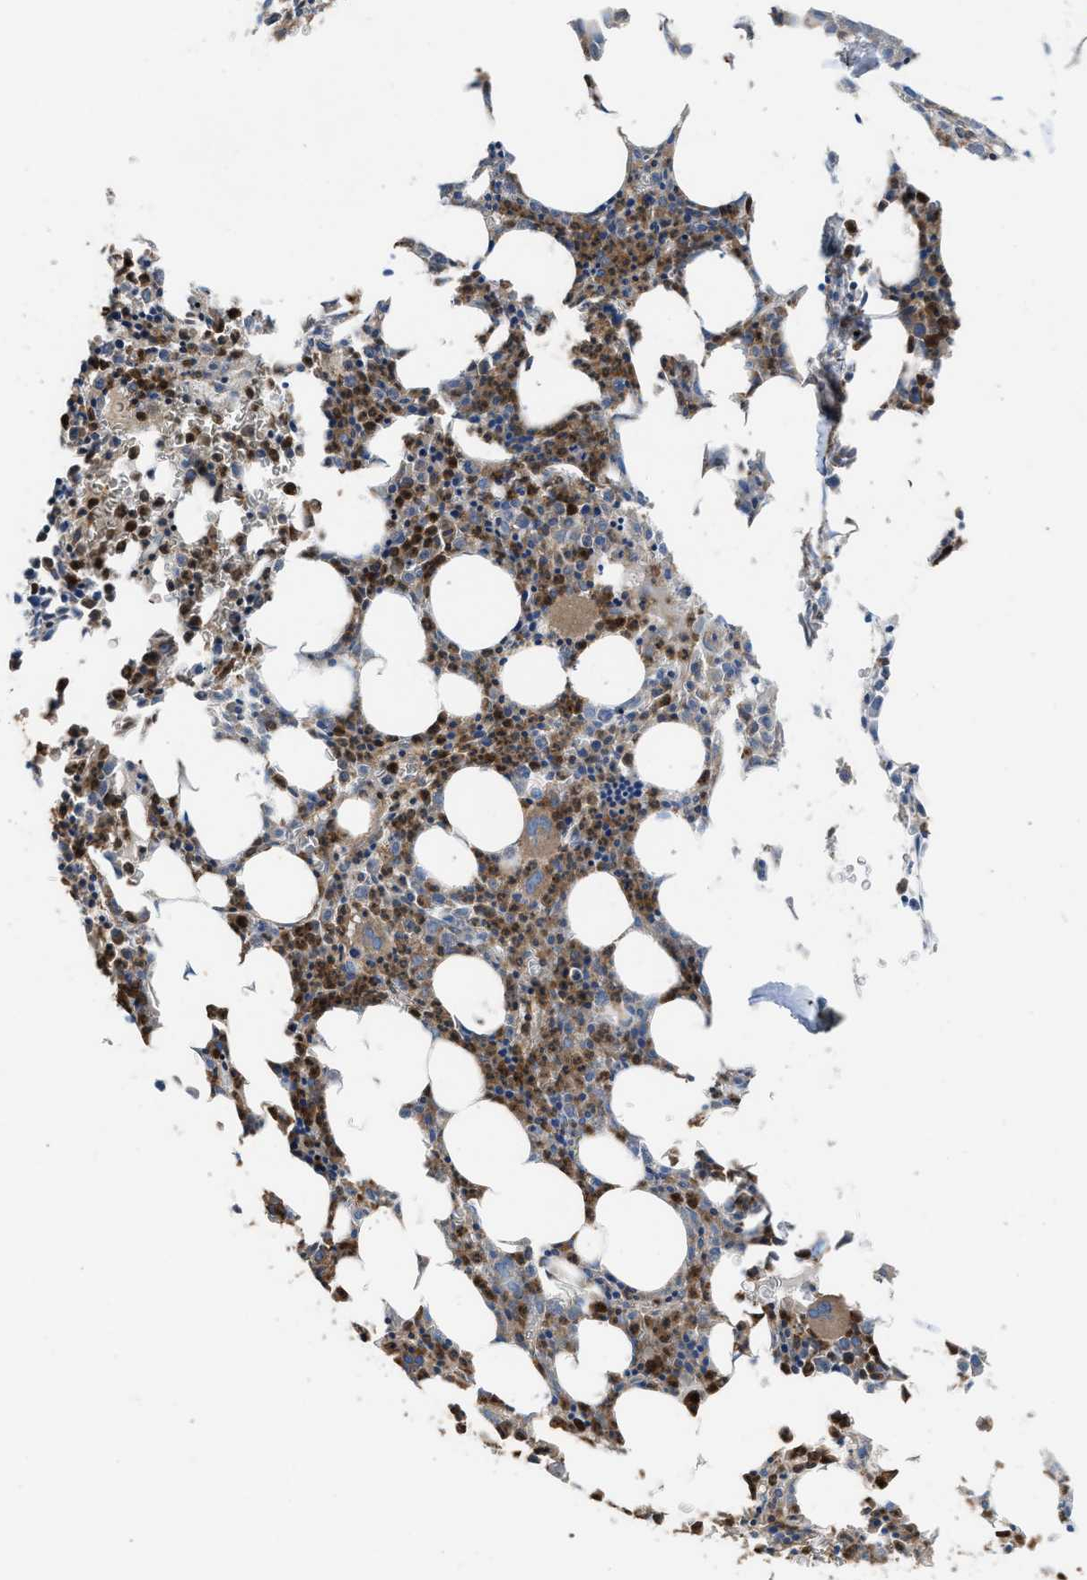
{"staining": {"intensity": "moderate", "quantity": ">75%", "location": "cytoplasmic/membranous,nuclear"}, "tissue": "bone marrow", "cell_type": "Hematopoietic cells", "image_type": "normal", "snomed": [{"axis": "morphology", "description": "Normal tissue, NOS"}, {"axis": "morphology", "description": "Inflammation, NOS"}, {"axis": "topography", "description": "Bone marrow"}], "caption": "The image demonstrates staining of benign bone marrow, revealing moderate cytoplasmic/membranous,nuclear protein staining (brown color) within hematopoietic cells. The staining was performed using DAB to visualize the protein expression in brown, while the nuclei were stained in blue with hematoxylin (Magnification: 20x).", "gene": "USP25", "patient": {"sex": "female", "age": 40}}